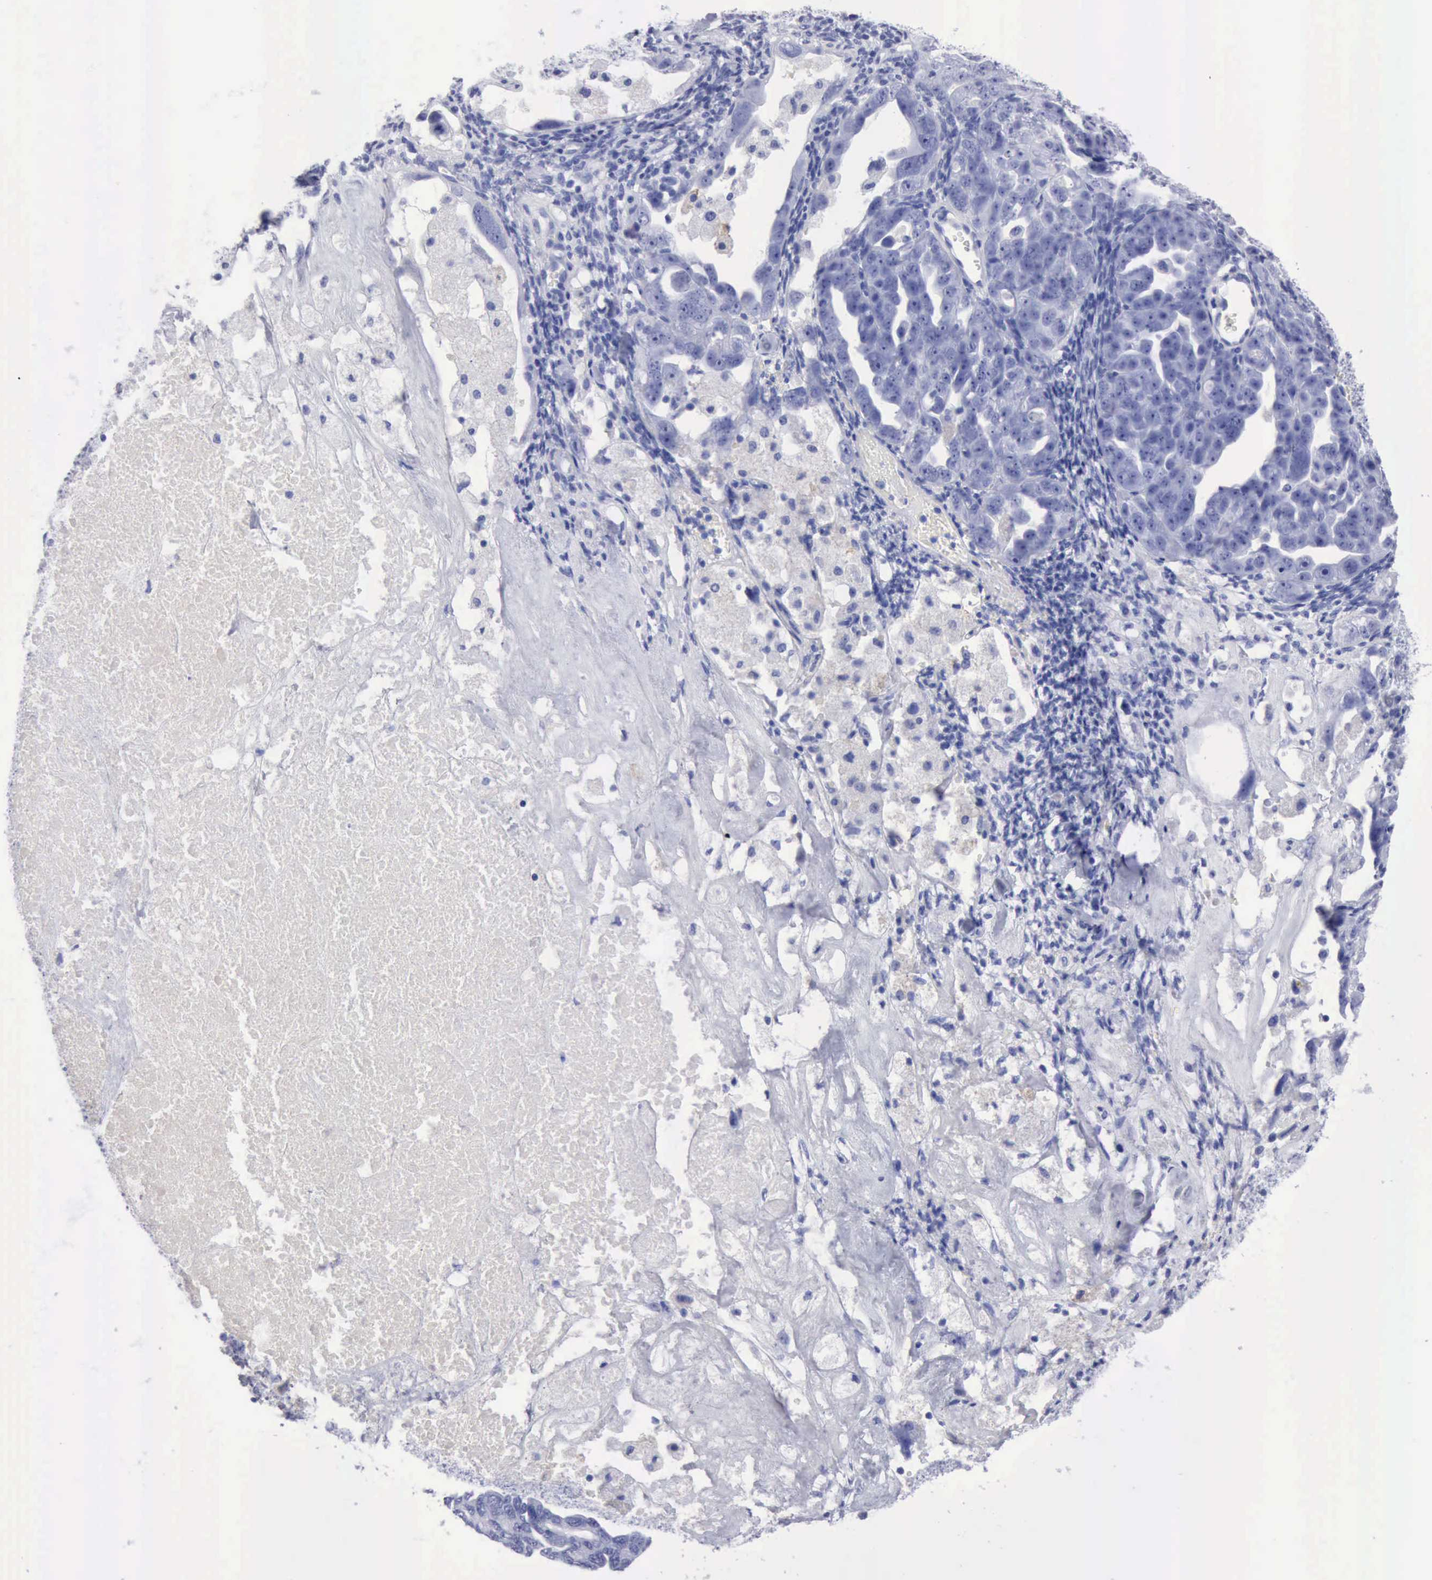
{"staining": {"intensity": "negative", "quantity": "none", "location": "none"}, "tissue": "ovarian cancer", "cell_type": "Tumor cells", "image_type": "cancer", "snomed": [{"axis": "morphology", "description": "Cystadenocarcinoma, serous, NOS"}, {"axis": "topography", "description": "Ovary"}], "caption": "The micrograph shows no significant positivity in tumor cells of ovarian cancer.", "gene": "CYP19A1", "patient": {"sex": "female", "age": 66}}